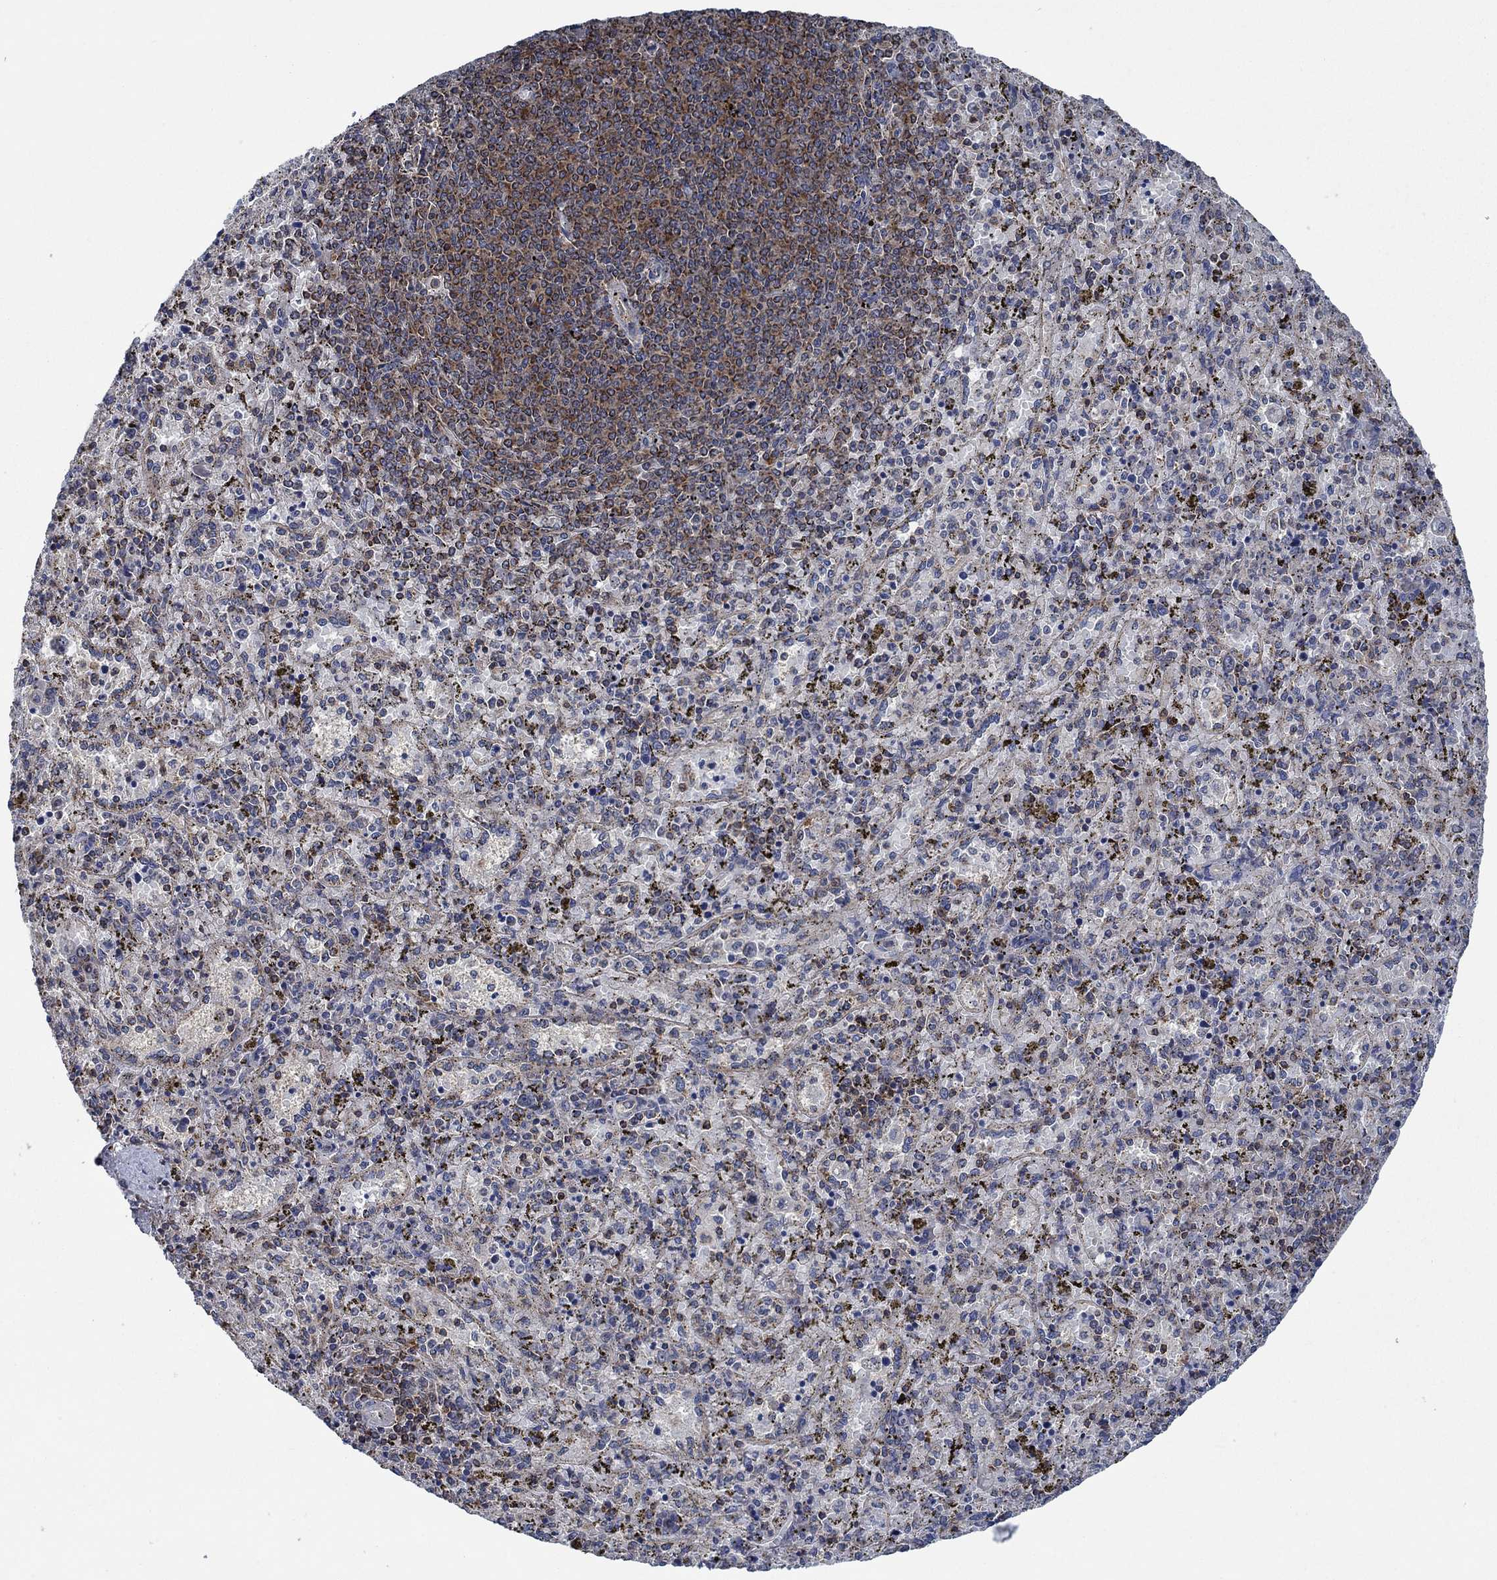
{"staining": {"intensity": "moderate", "quantity": "<25%", "location": "cytoplasmic/membranous"}, "tissue": "spleen", "cell_type": "Cells in red pulp", "image_type": "normal", "snomed": [{"axis": "morphology", "description": "Normal tissue, NOS"}, {"axis": "topography", "description": "Spleen"}], "caption": "This is a micrograph of immunohistochemistry (IHC) staining of benign spleen, which shows moderate positivity in the cytoplasmic/membranous of cells in red pulp.", "gene": "STXBP6", "patient": {"sex": "female", "age": 50}}